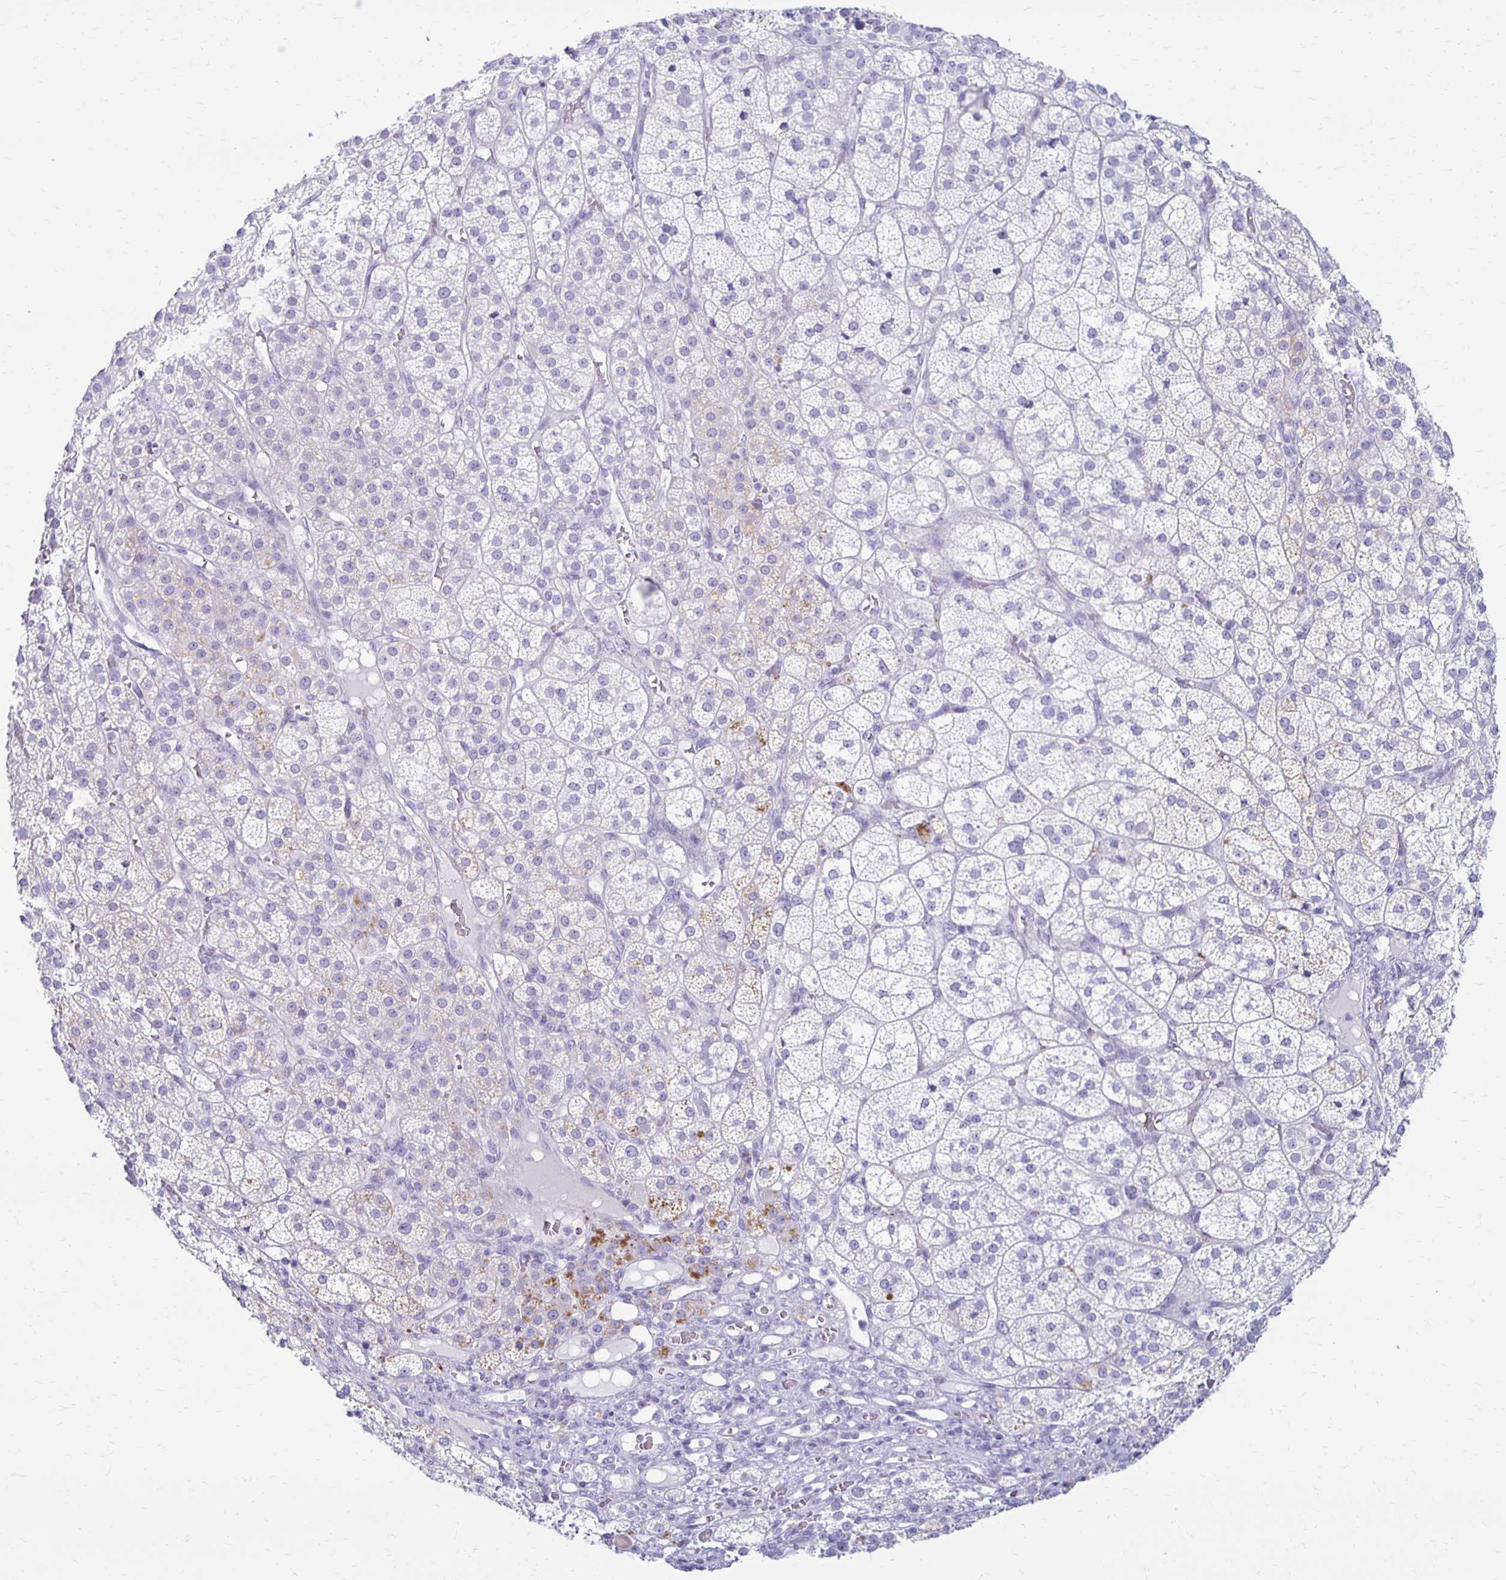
{"staining": {"intensity": "moderate", "quantity": "<25%", "location": "cytoplasmic/membranous"}, "tissue": "adrenal gland", "cell_type": "Glandular cells", "image_type": "normal", "snomed": [{"axis": "morphology", "description": "Normal tissue, NOS"}, {"axis": "topography", "description": "Adrenal gland"}], "caption": "Immunohistochemical staining of normal adrenal gland demonstrates moderate cytoplasmic/membranous protein positivity in about <25% of glandular cells. (Brightfield microscopy of DAB IHC at high magnification).", "gene": "RYR1", "patient": {"sex": "female", "age": 60}}